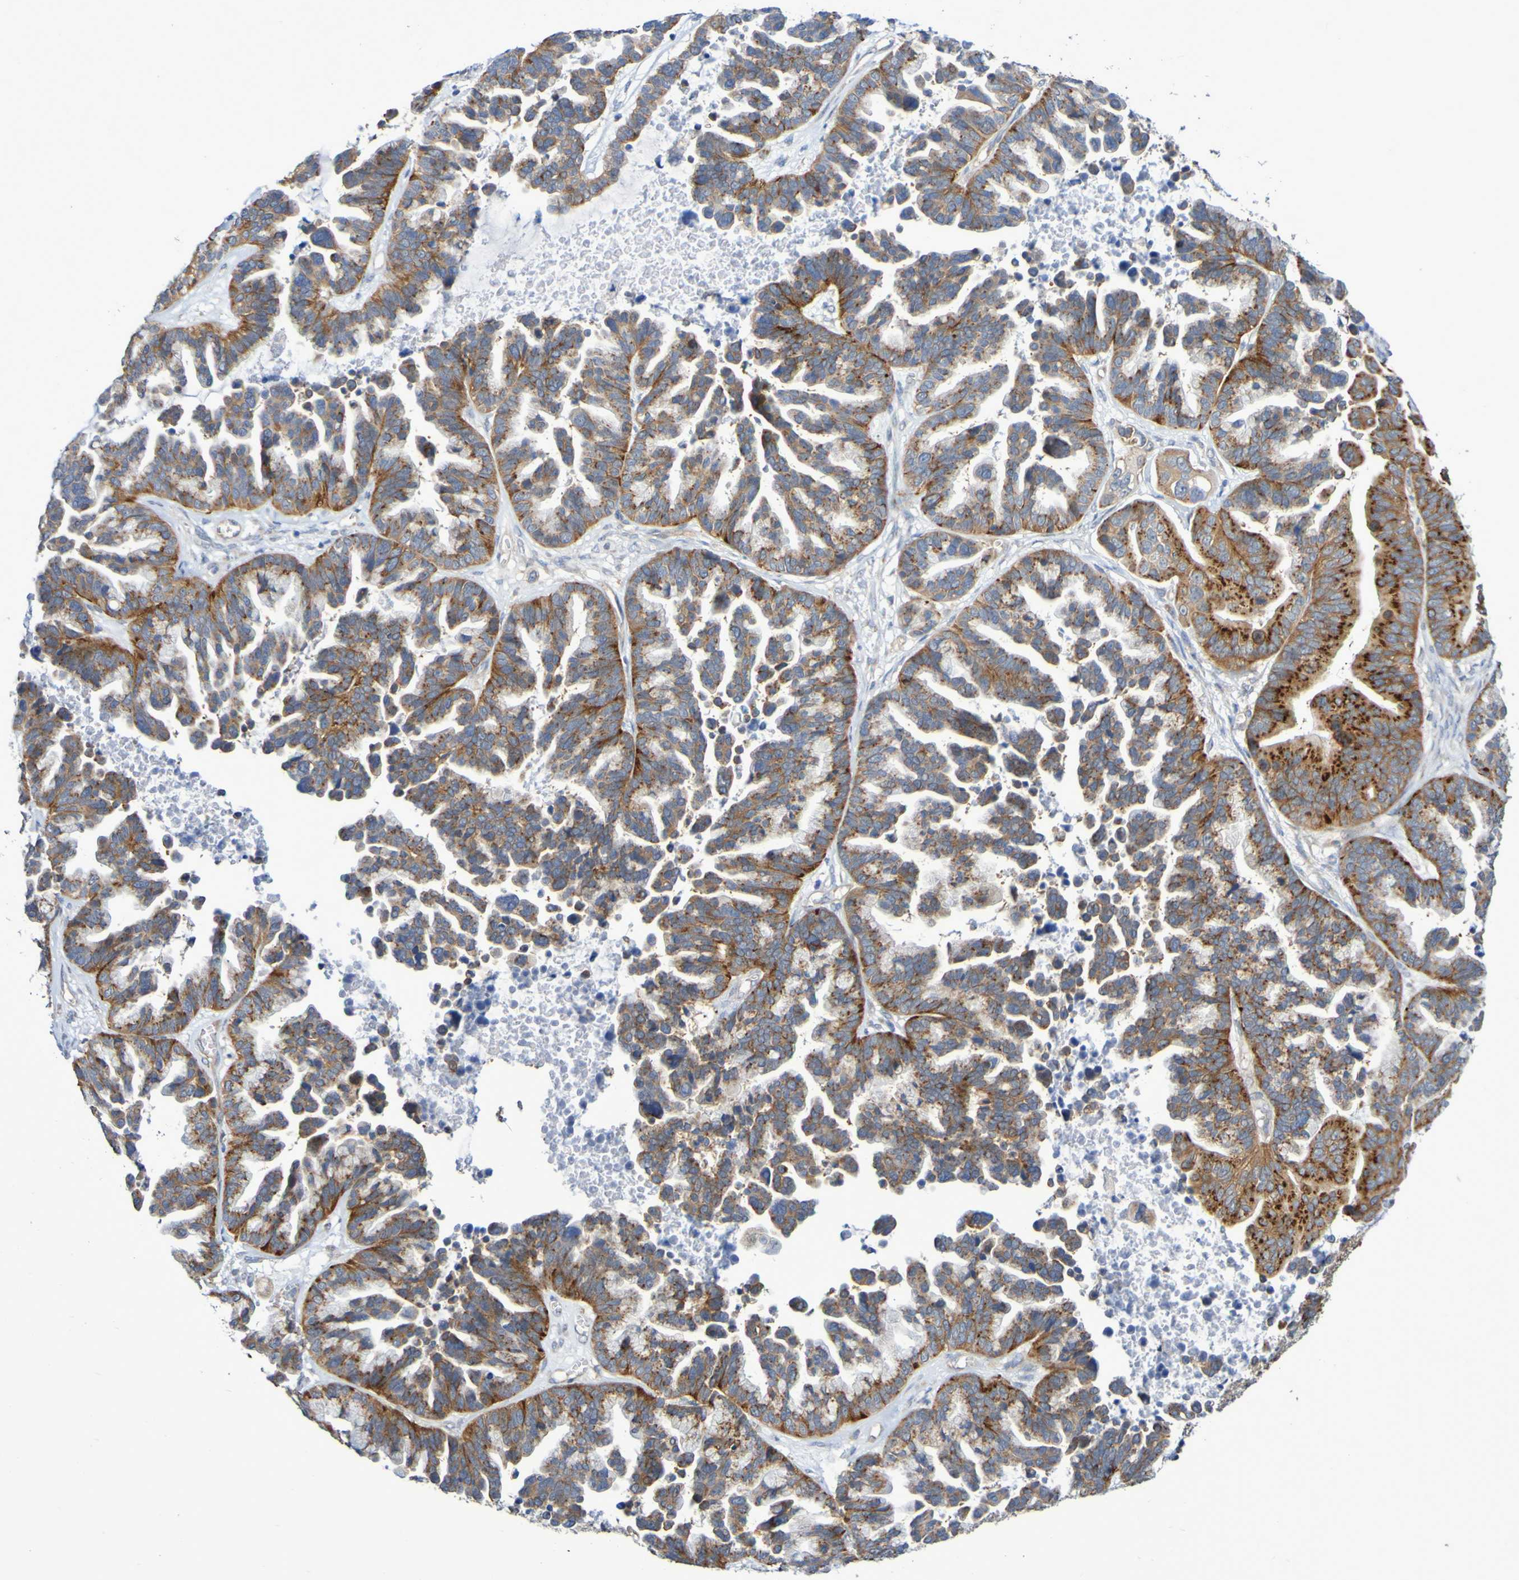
{"staining": {"intensity": "strong", "quantity": ">75%", "location": "cytoplasmic/membranous"}, "tissue": "ovarian cancer", "cell_type": "Tumor cells", "image_type": "cancer", "snomed": [{"axis": "morphology", "description": "Cystadenocarcinoma, serous, NOS"}, {"axis": "topography", "description": "Ovary"}], "caption": "Serous cystadenocarcinoma (ovarian) stained for a protein (brown) exhibits strong cytoplasmic/membranous positive positivity in about >75% of tumor cells.", "gene": "LMBRD2", "patient": {"sex": "female", "age": 56}}